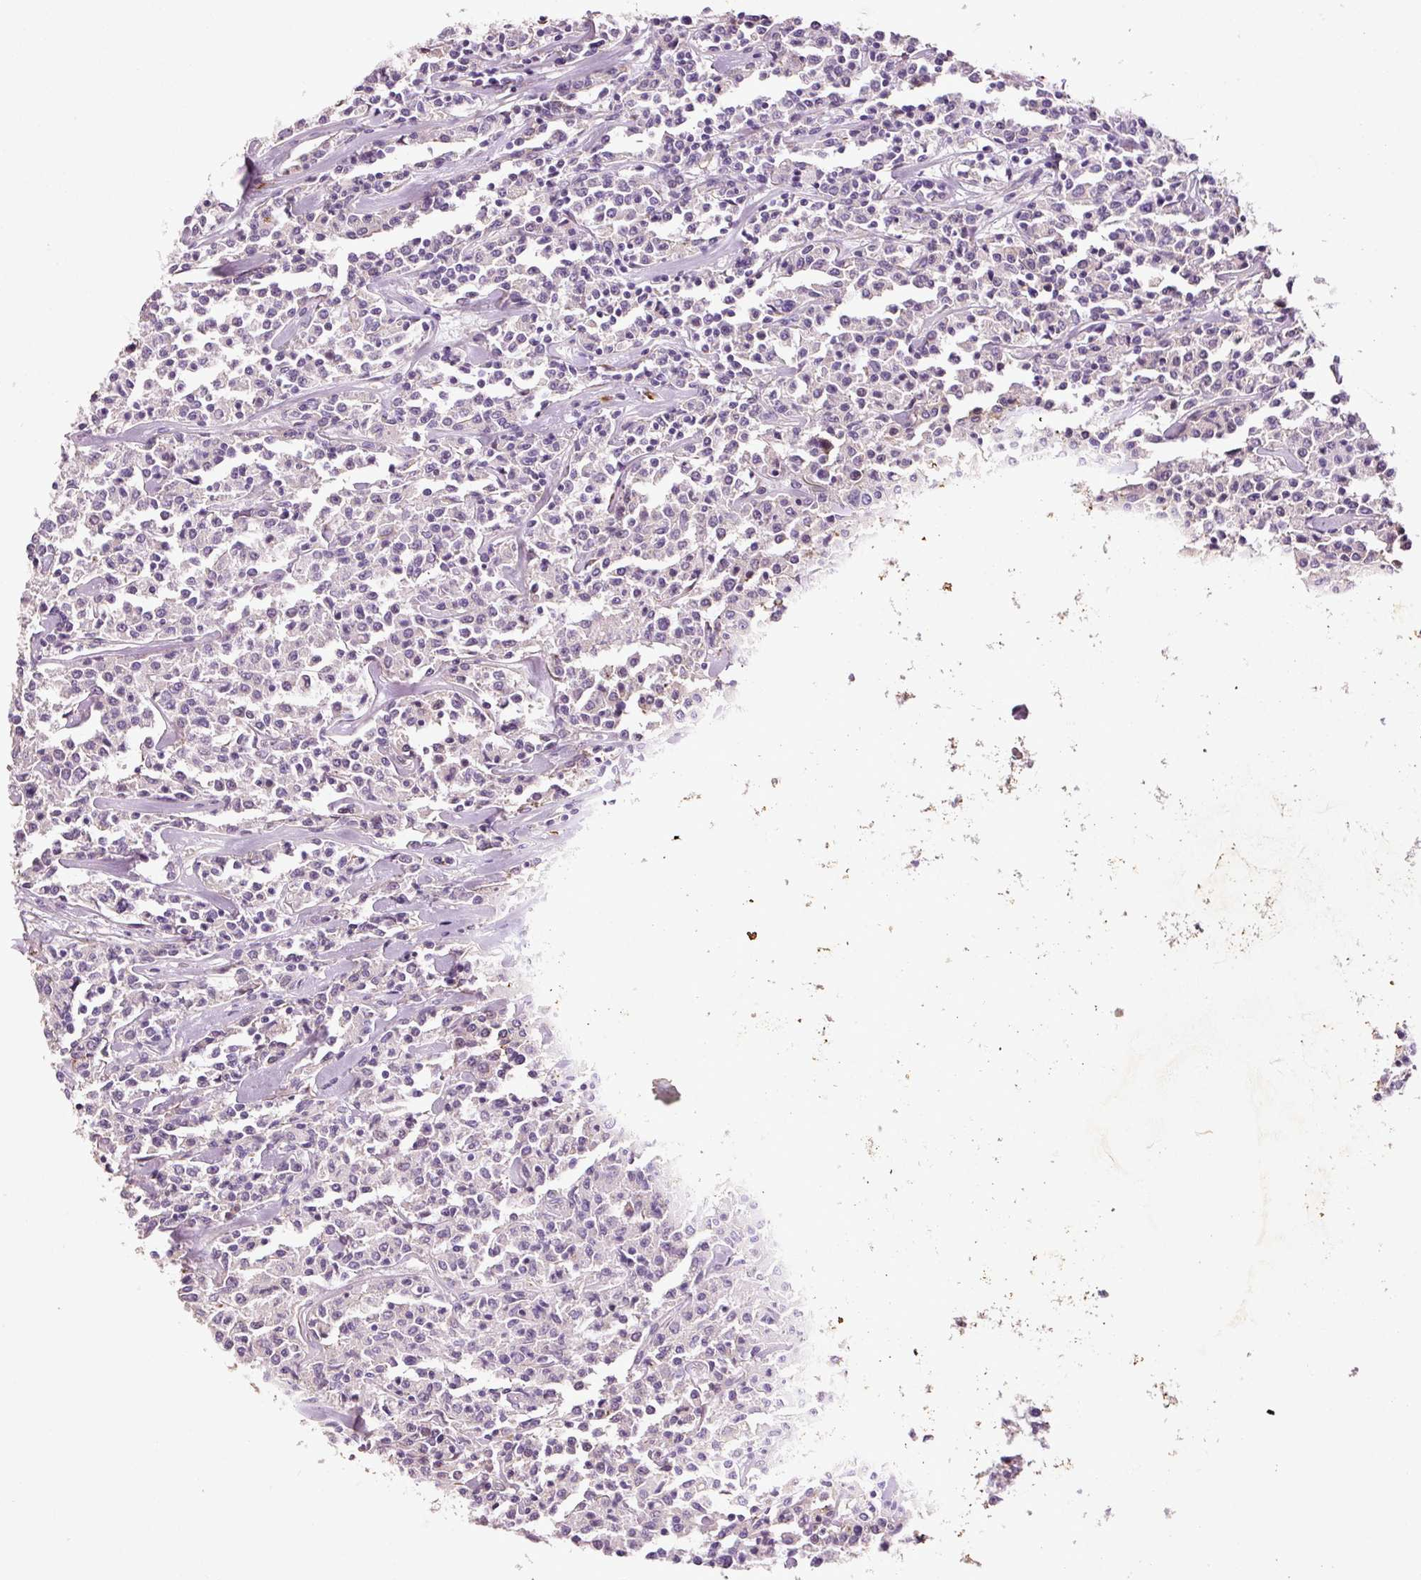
{"staining": {"intensity": "negative", "quantity": "none", "location": "none"}, "tissue": "lymphoma", "cell_type": "Tumor cells", "image_type": "cancer", "snomed": [{"axis": "morphology", "description": "Malignant lymphoma, non-Hodgkin's type, Low grade"}, {"axis": "topography", "description": "Small intestine"}], "caption": "High power microscopy histopathology image of an immunohistochemistry photomicrograph of lymphoma, revealing no significant positivity in tumor cells. (IHC, brightfield microscopy, high magnification).", "gene": "TMC8", "patient": {"sex": "female", "age": 59}}